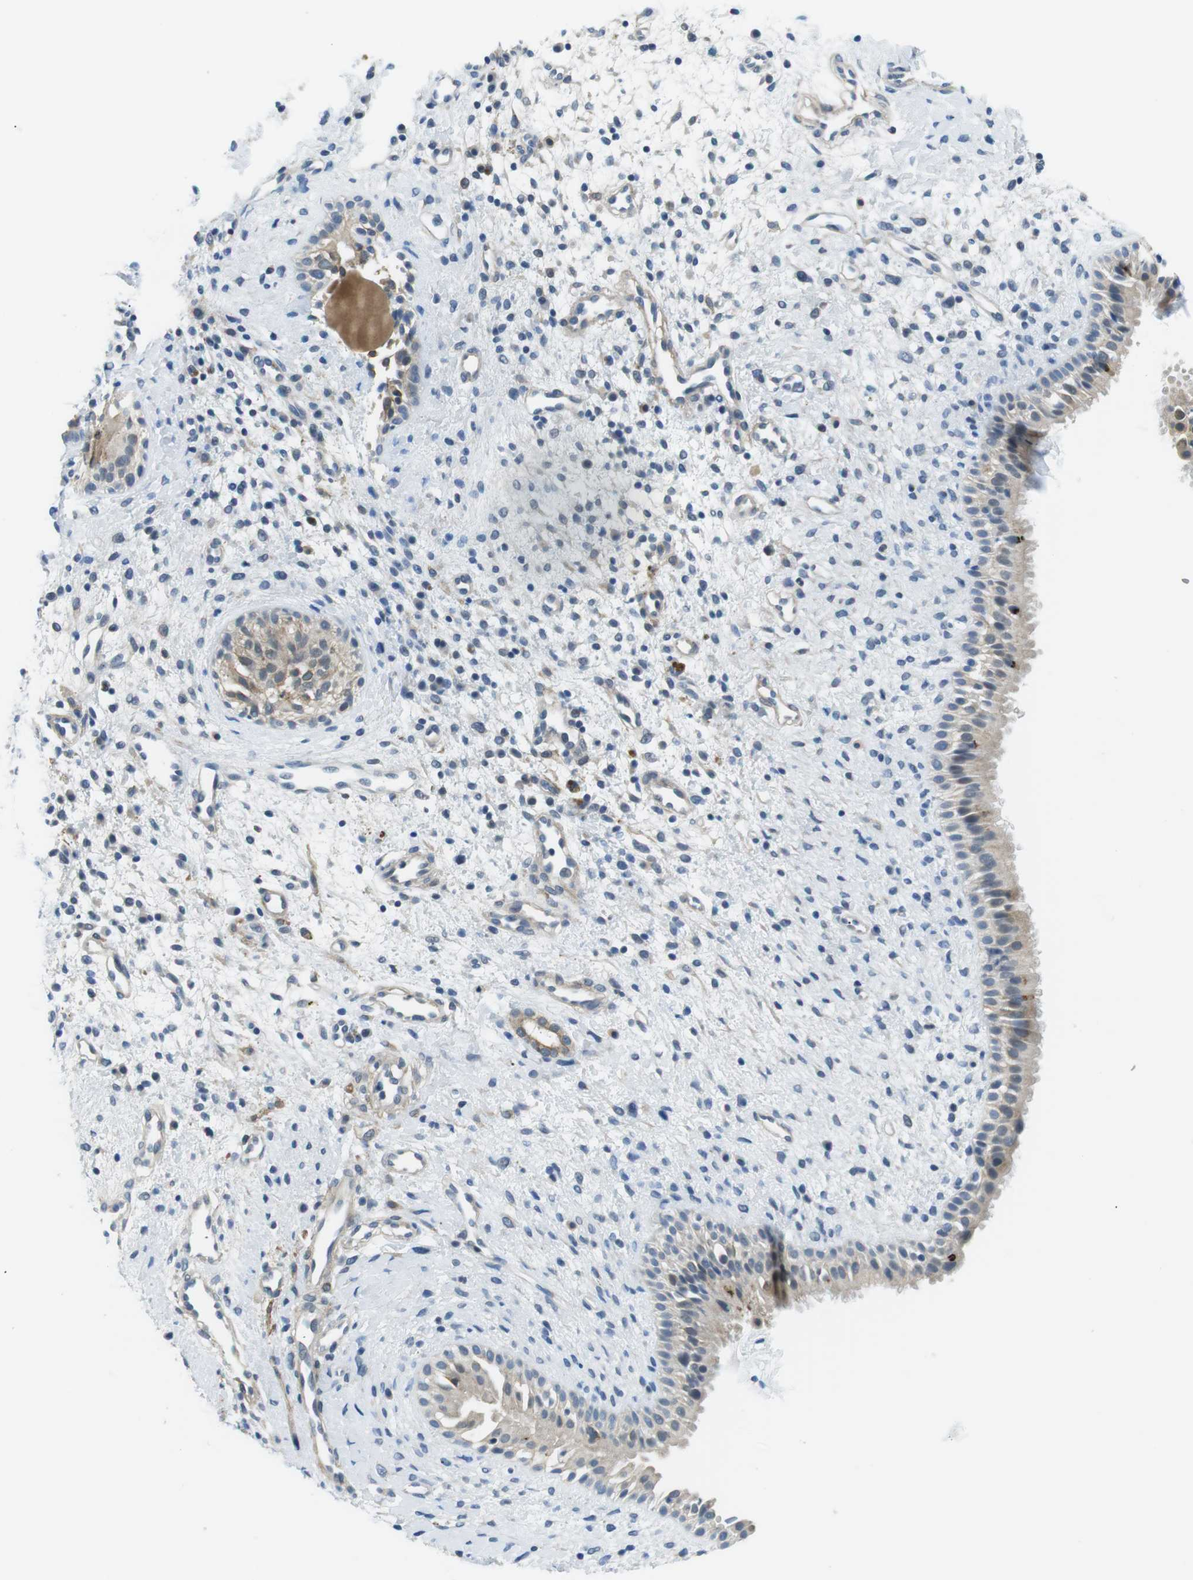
{"staining": {"intensity": "moderate", "quantity": "25%-75%", "location": "cytoplasmic/membranous"}, "tissue": "nasopharynx", "cell_type": "Respiratory epithelial cells", "image_type": "normal", "snomed": [{"axis": "morphology", "description": "Normal tissue, NOS"}, {"axis": "topography", "description": "Nasopharynx"}], "caption": "IHC (DAB (3,3'-diaminobenzidine)) staining of unremarkable human nasopharynx reveals moderate cytoplasmic/membranous protein positivity in about 25%-75% of respiratory epithelial cells.", "gene": "WSCD1", "patient": {"sex": "male", "age": 22}}